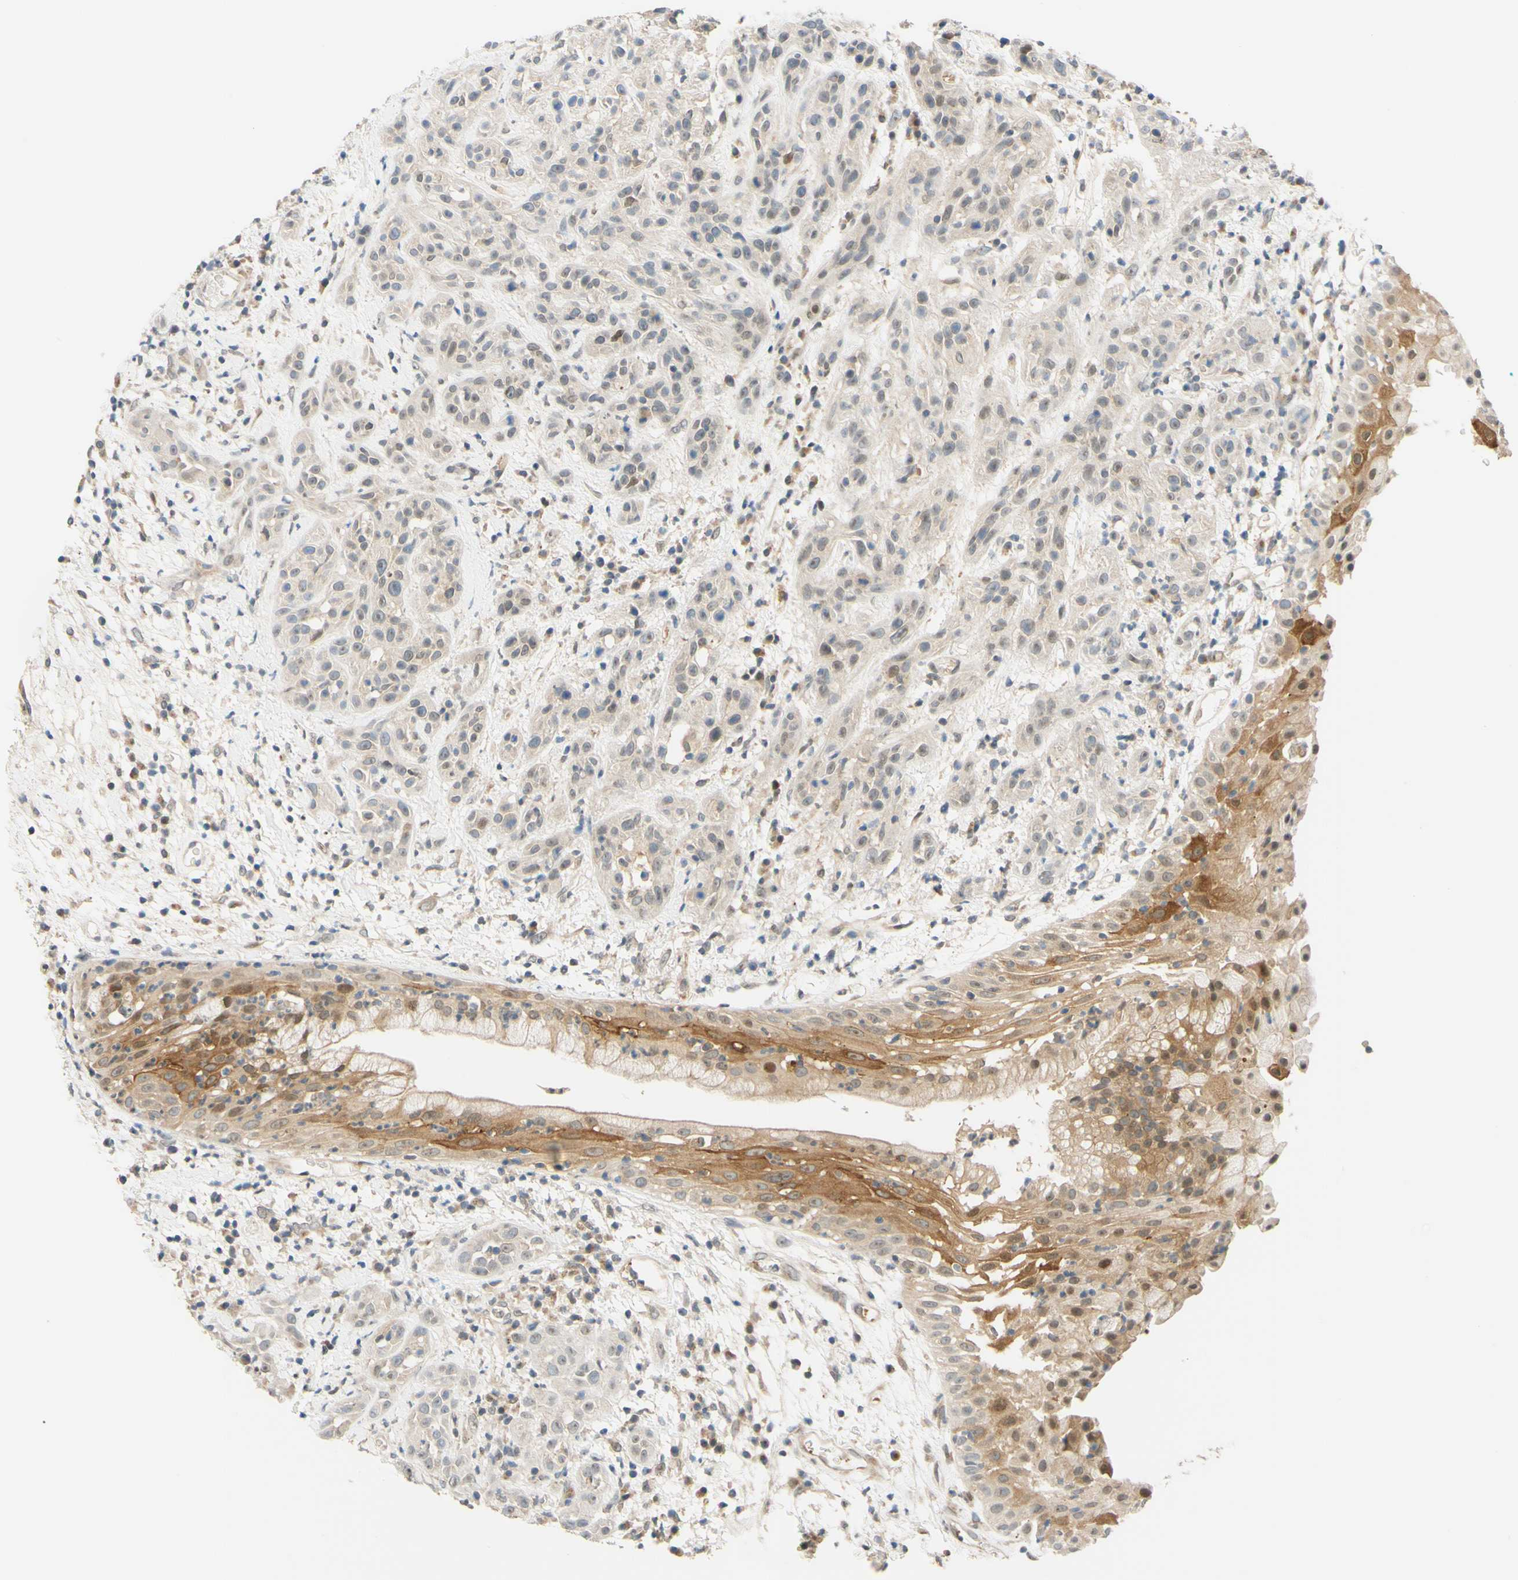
{"staining": {"intensity": "weak", "quantity": "<25%", "location": "nuclear"}, "tissue": "head and neck cancer", "cell_type": "Tumor cells", "image_type": "cancer", "snomed": [{"axis": "morphology", "description": "Squamous cell carcinoma, NOS"}, {"axis": "topography", "description": "Head-Neck"}], "caption": "Immunohistochemical staining of squamous cell carcinoma (head and neck) displays no significant staining in tumor cells. (DAB IHC, high magnification).", "gene": "C2CD2L", "patient": {"sex": "male", "age": 62}}